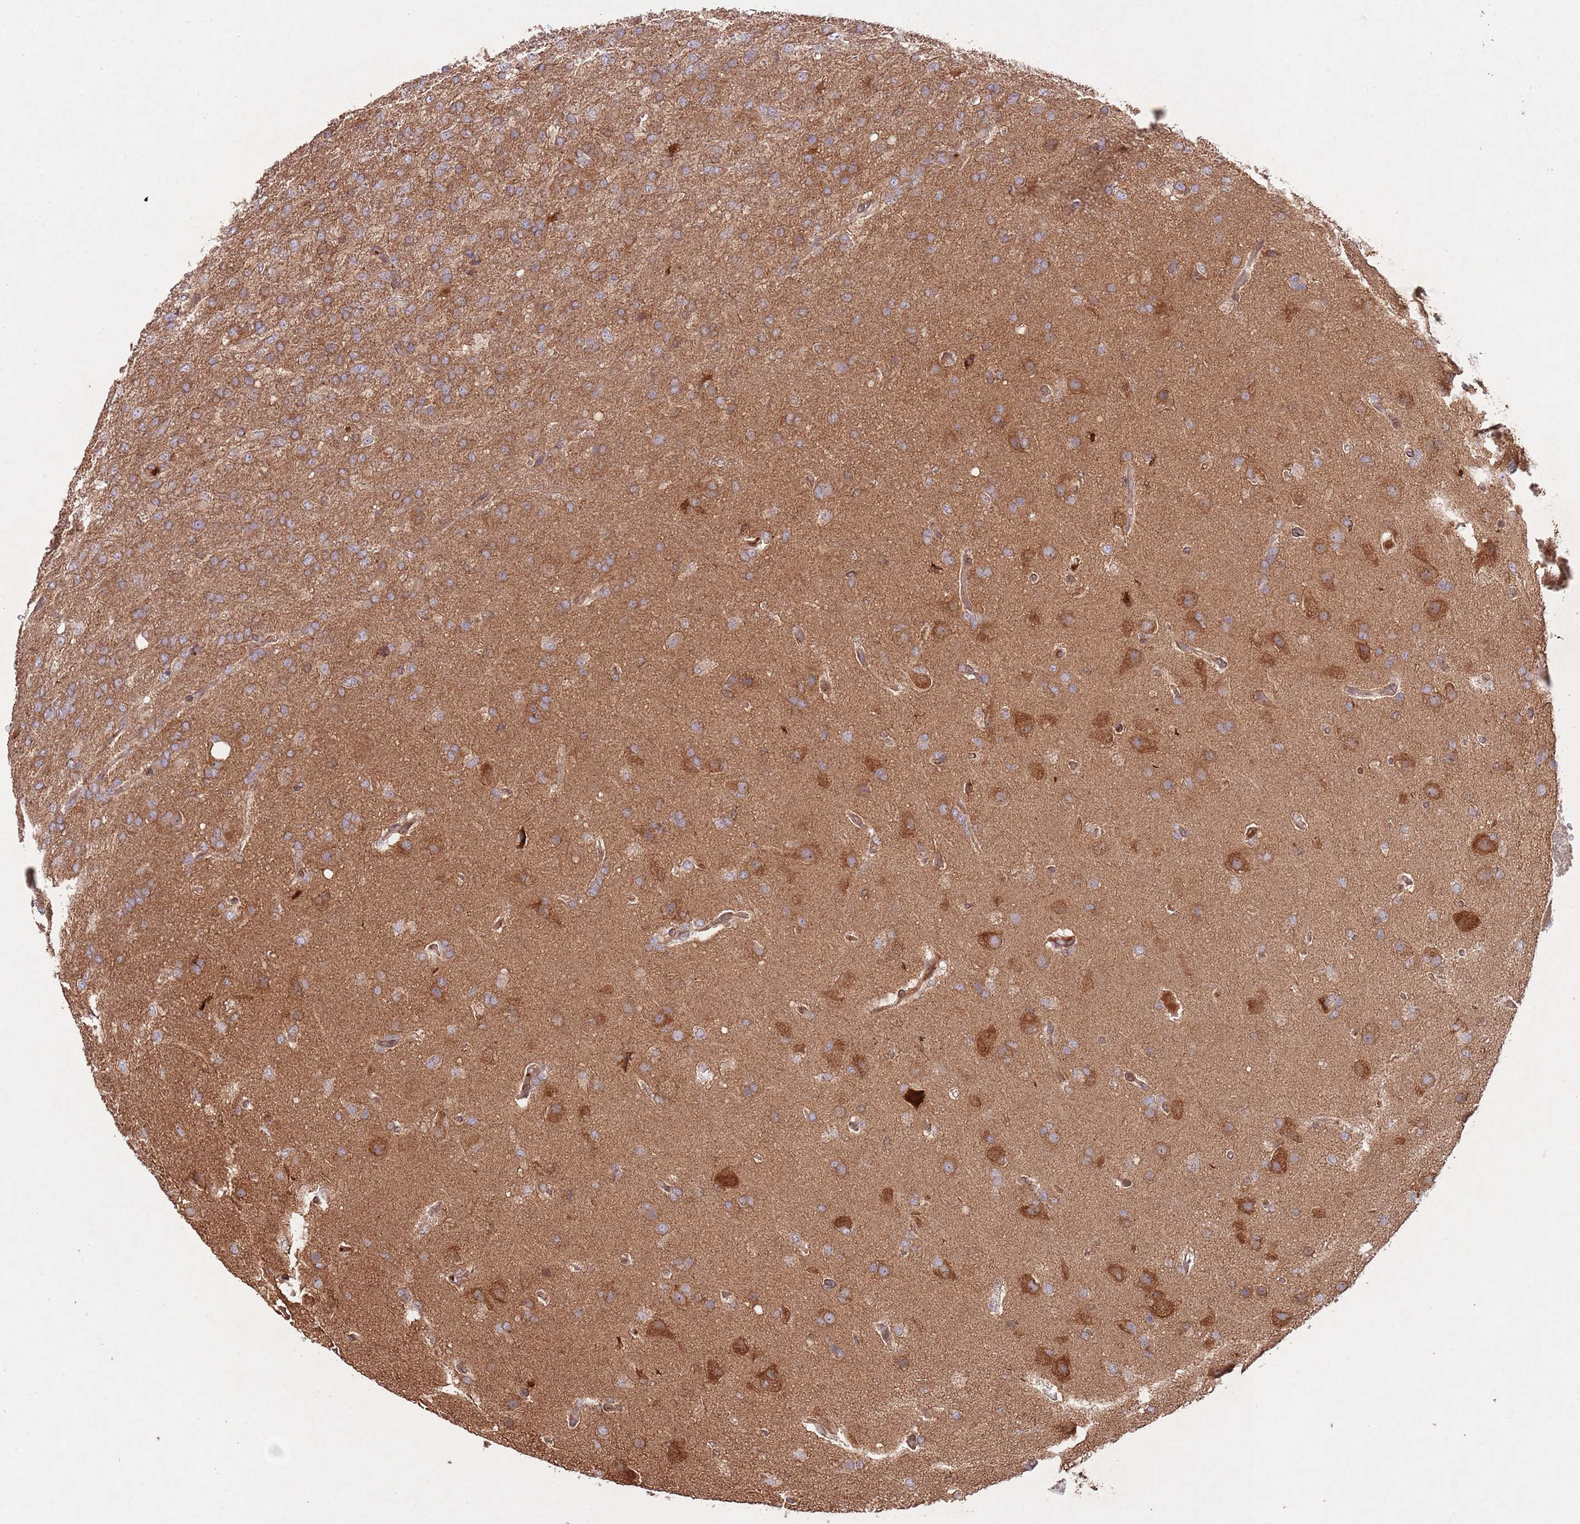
{"staining": {"intensity": "moderate", "quantity": ">75%", "location": "cytoplasmic/membranous"}, "tissue": "glioma", "cell_type": "Tumor cells", "image_type": "cancer", "snomed": [{"axis": "morphology", "description": "Glioma, malignant, High grade"}, {"axis": "topography", "description": "Brain"}], "caption": "Protein expression analysis of human high-grade glioma (malignant) reveals moderate cytoplasmic/membranous positivity in approximately >75% of tumor cells.", "gene": "RNF19B", "patient": {"sex": "female", "age": 74}}